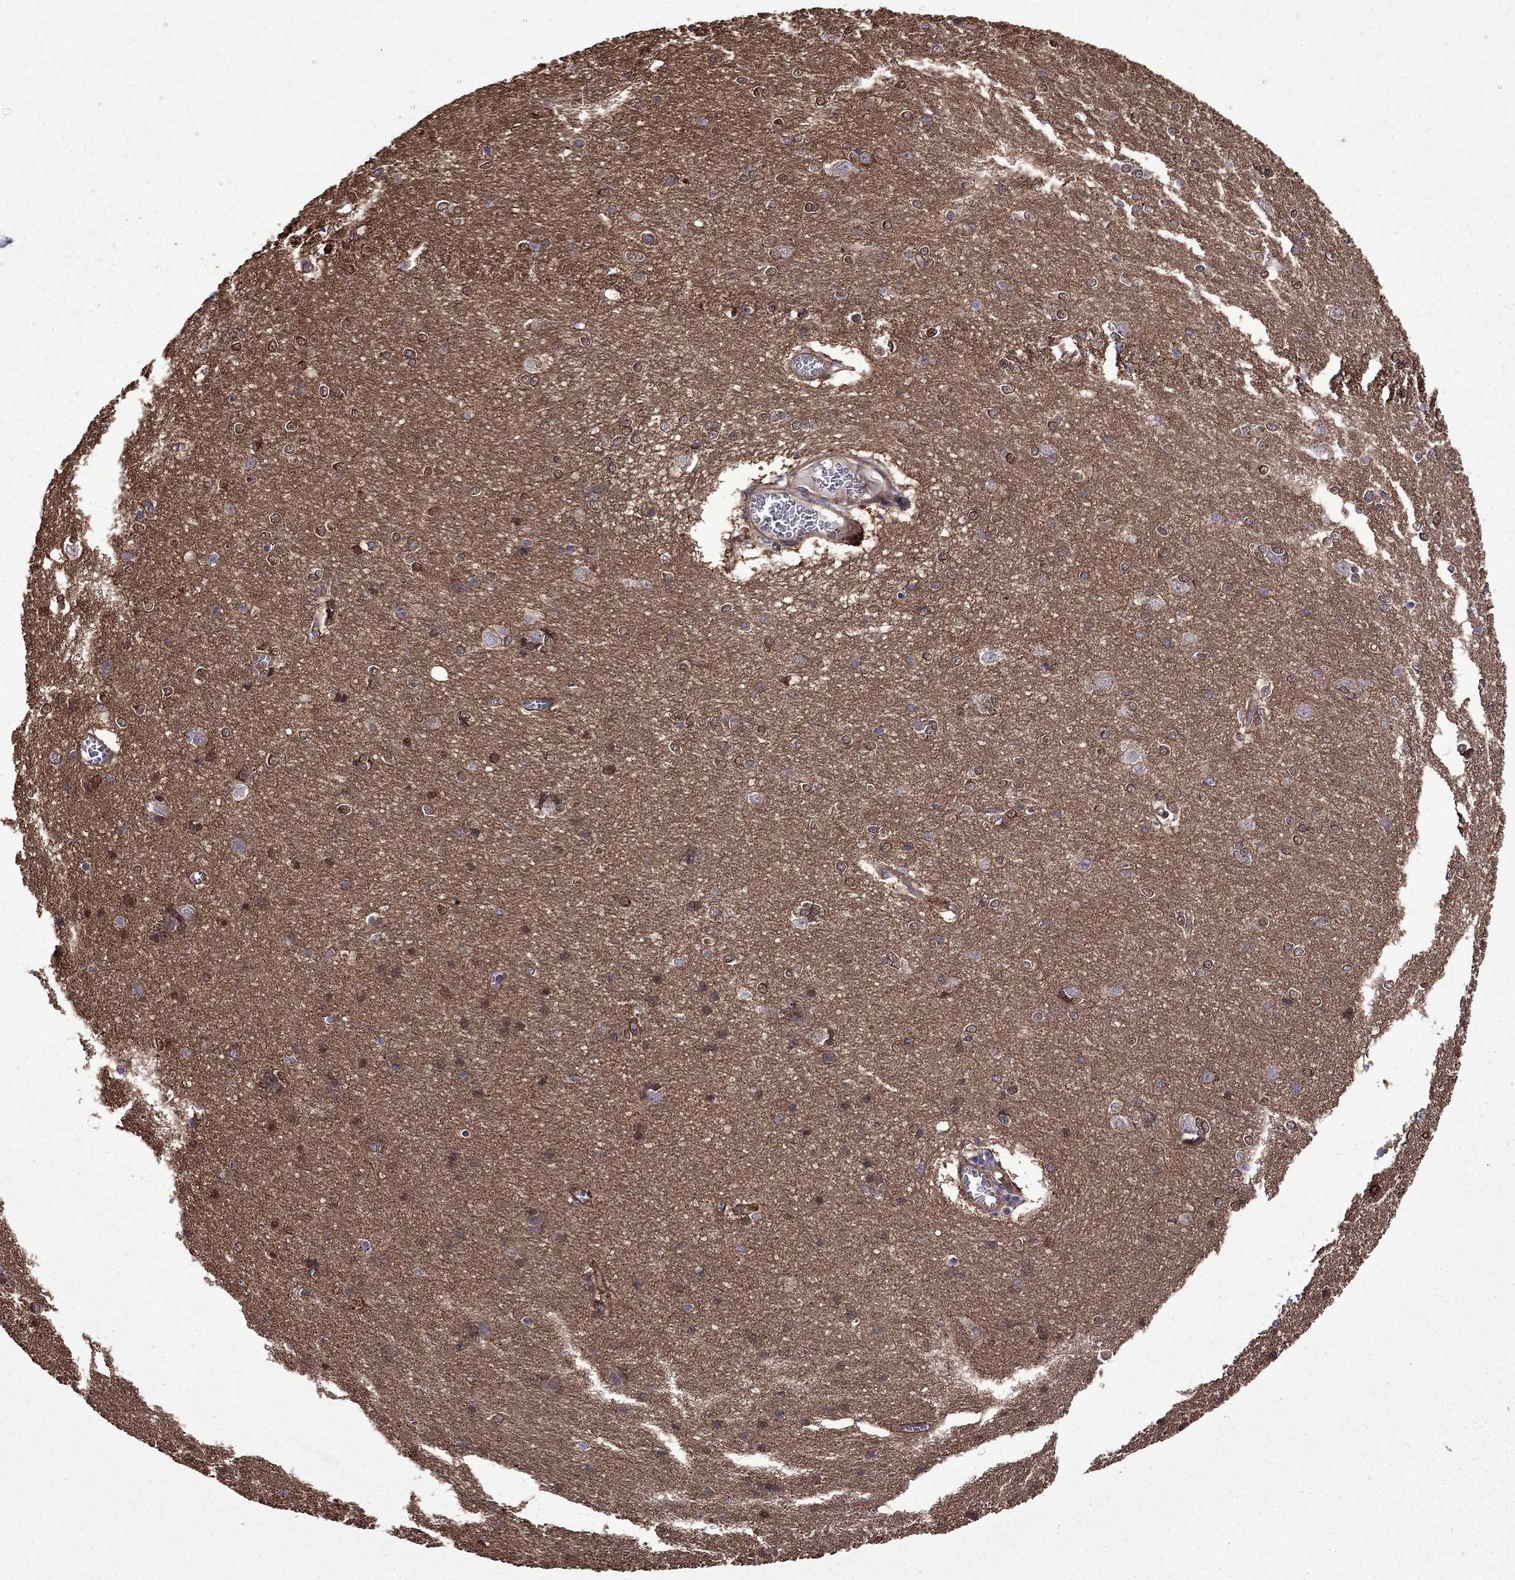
{"staining": {"intensity": "moderate", "quantity": "25%-75%", "location": "cytoplasmic/membranous"}, "tissue": "cerebral cortex", "cell_type": "Endothelial cells", "image_type": "normal", "snomed": [{"axis": "morphology", "description": "Normal tissue, NOS"}, {"axis": "topography", "description": "Cerebral cortex"}], "caption": "Approximately 25%-75% of endothelial cells in benign human cerebral cortex exhibit moderate cytoplasmic/membranous protein expression as visualized by brown immunohistochemical staining.", "gene": "ITGB1", "patient": {"sex": "male", "age": 37}}